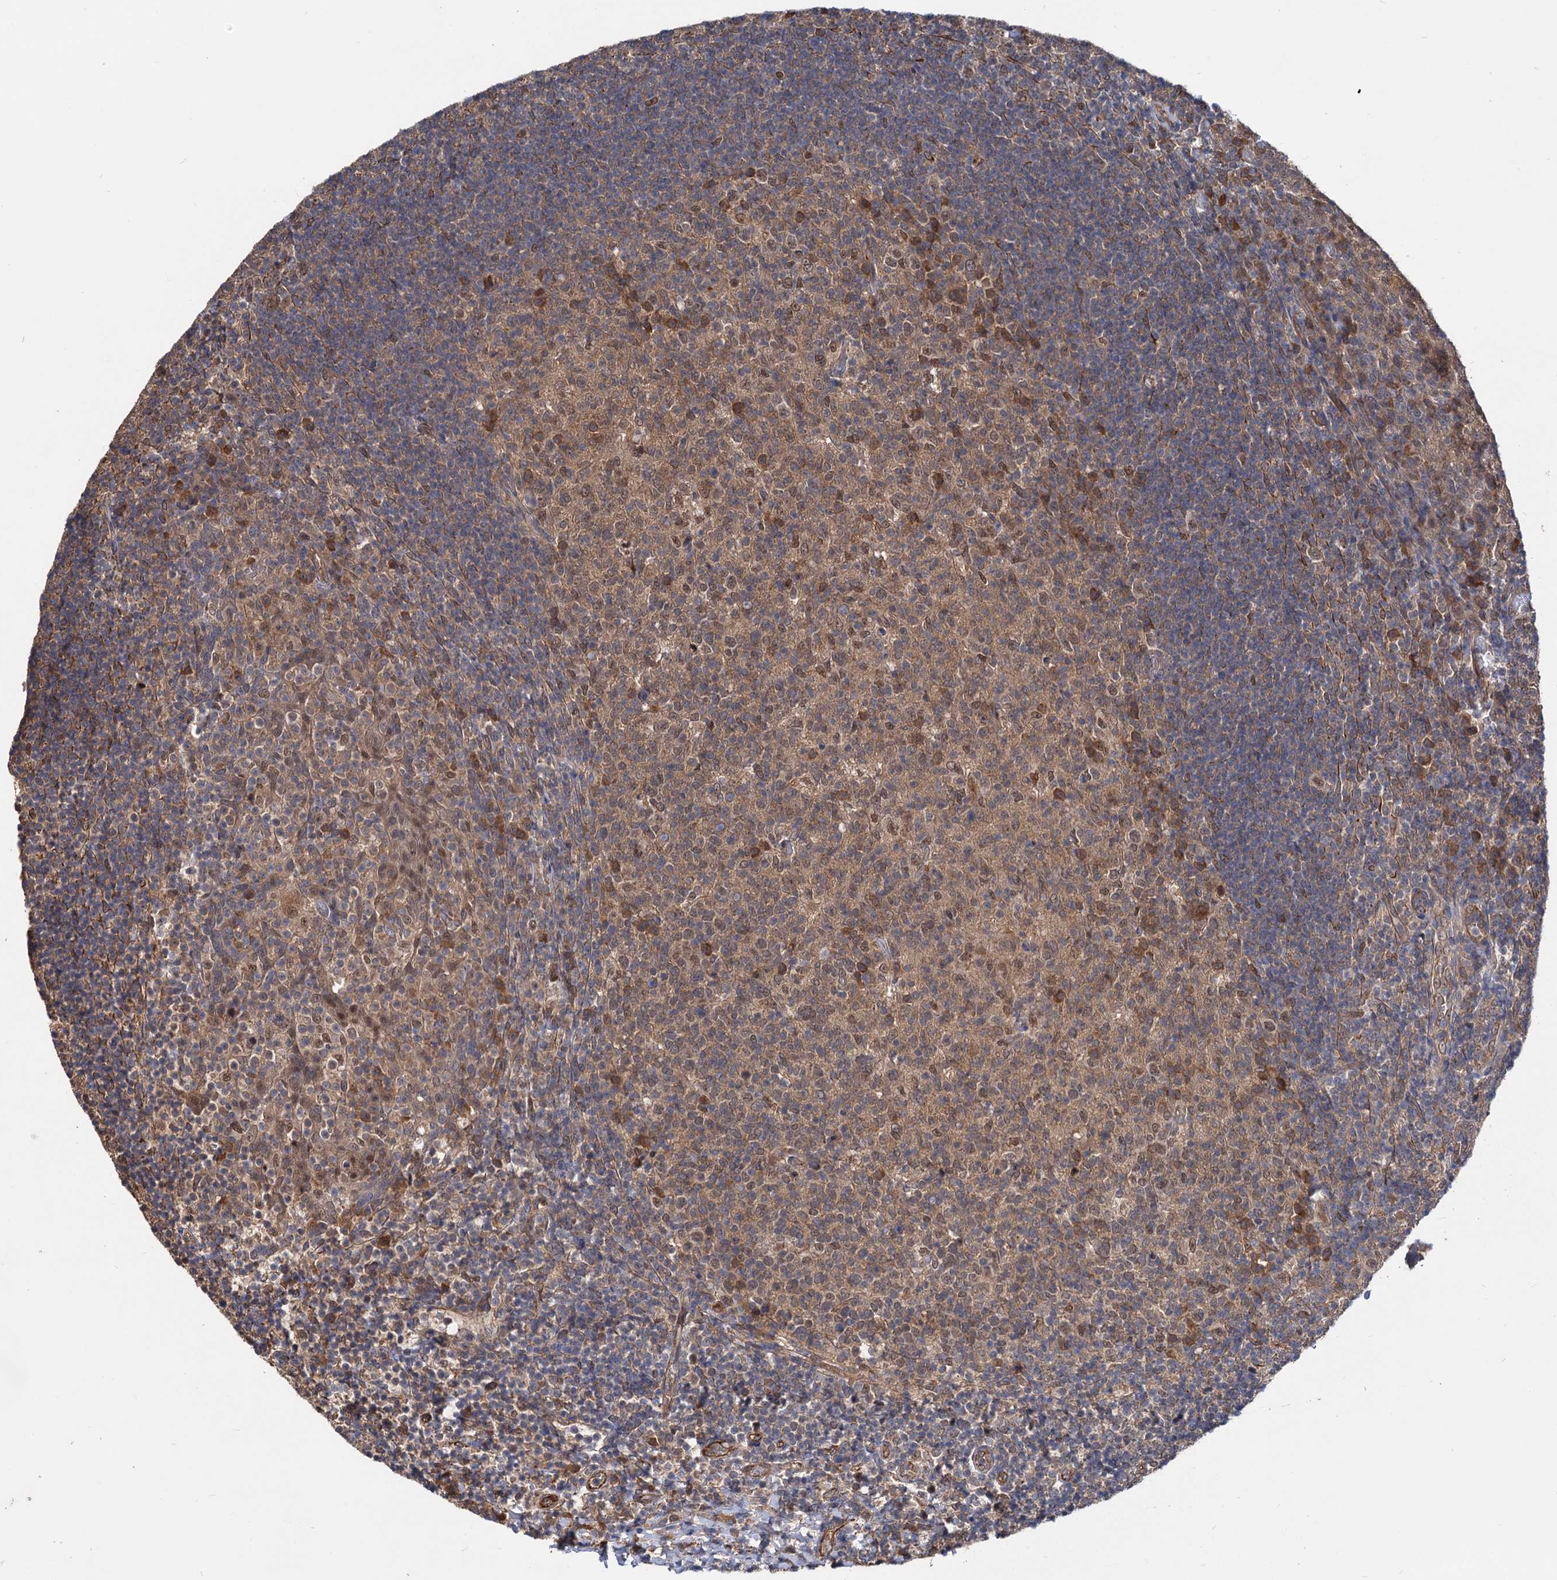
{"staining": {"intensity": "moderate", "quantity": ">75%", "location": "cytoplasmic/membranous,nuclear"}, "tissue": "tonsil", "cell_type": "Germinal center cells", "image_type": "normal", "snomed": [{"axis": "morphology", "description": "Normal tissue, NOS"}, {"axis": "topography", "description": "Tonsil"}], "caption": "Tonsil stained for a protein (brown) displays moderate cytoplasmic/membranous,nuclear positive positivity in about >75% of germinal center cells.", "gene": "PSMD4", "patient": {"sex": "female", "age": 10}}